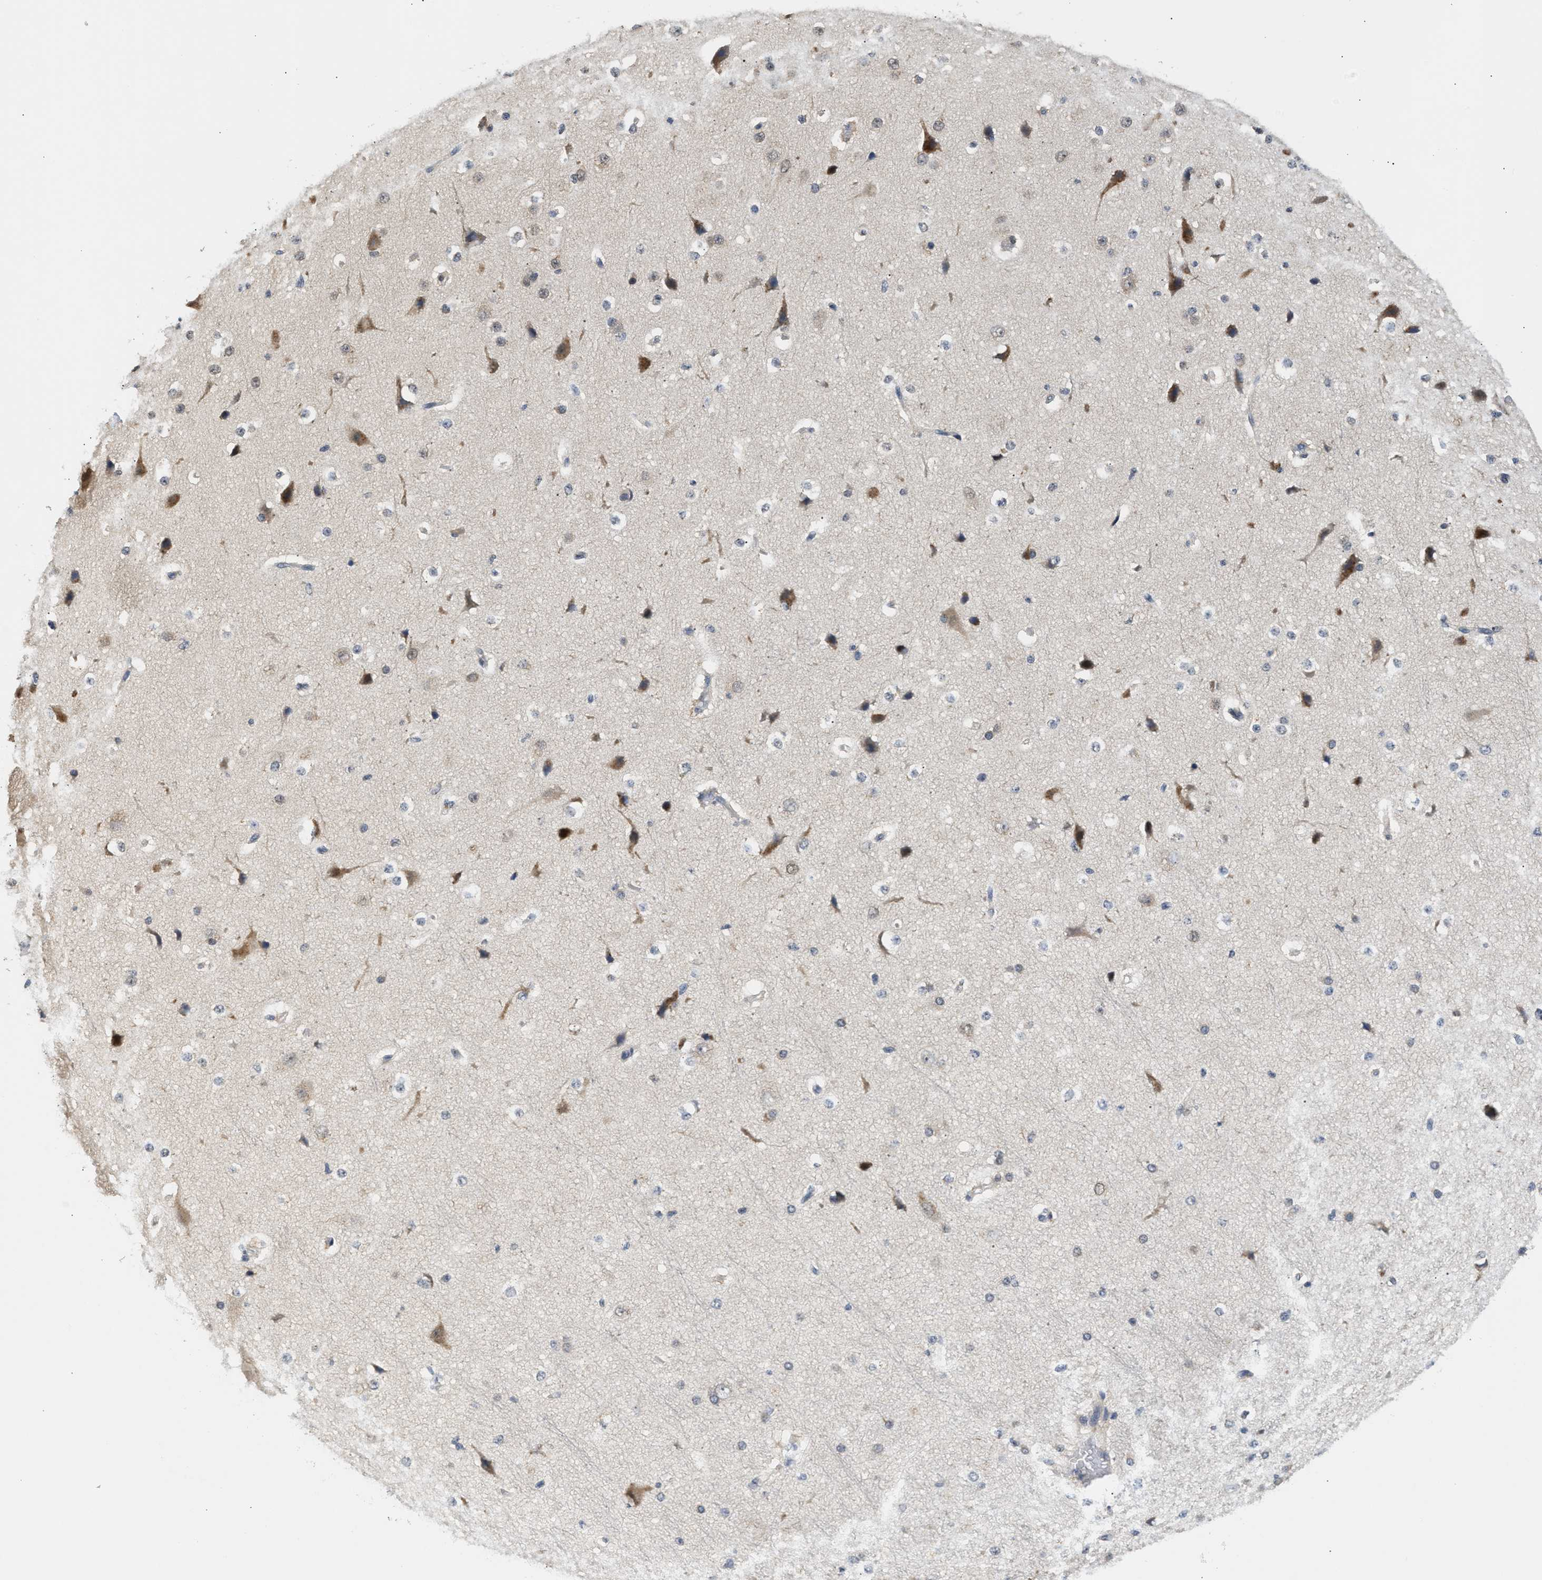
{"staining": {"intensity": "weak", "quantity": ">75%", "location": "cytoplasmic/membranous"}, "tissue": "cerebral cortex", "cell_type": "Endothelial cells", "image_type": "normal", "snomed": [{"axis": "morphology", "description": "Normal tissue, NOS"}, {"axis": "morphology", "description": "Developmental malformation"}, {"axis": "topography", "description": "Cerebral cortex"}], "caption": "Endothelial cells exhibit low levels of weak cytoplasmic/membranous staining in approximately >75% of cells in unremarkable human cerebral cortex.", "gene": "PPM1L", "patient": {"sex": "female", "age": 30}}